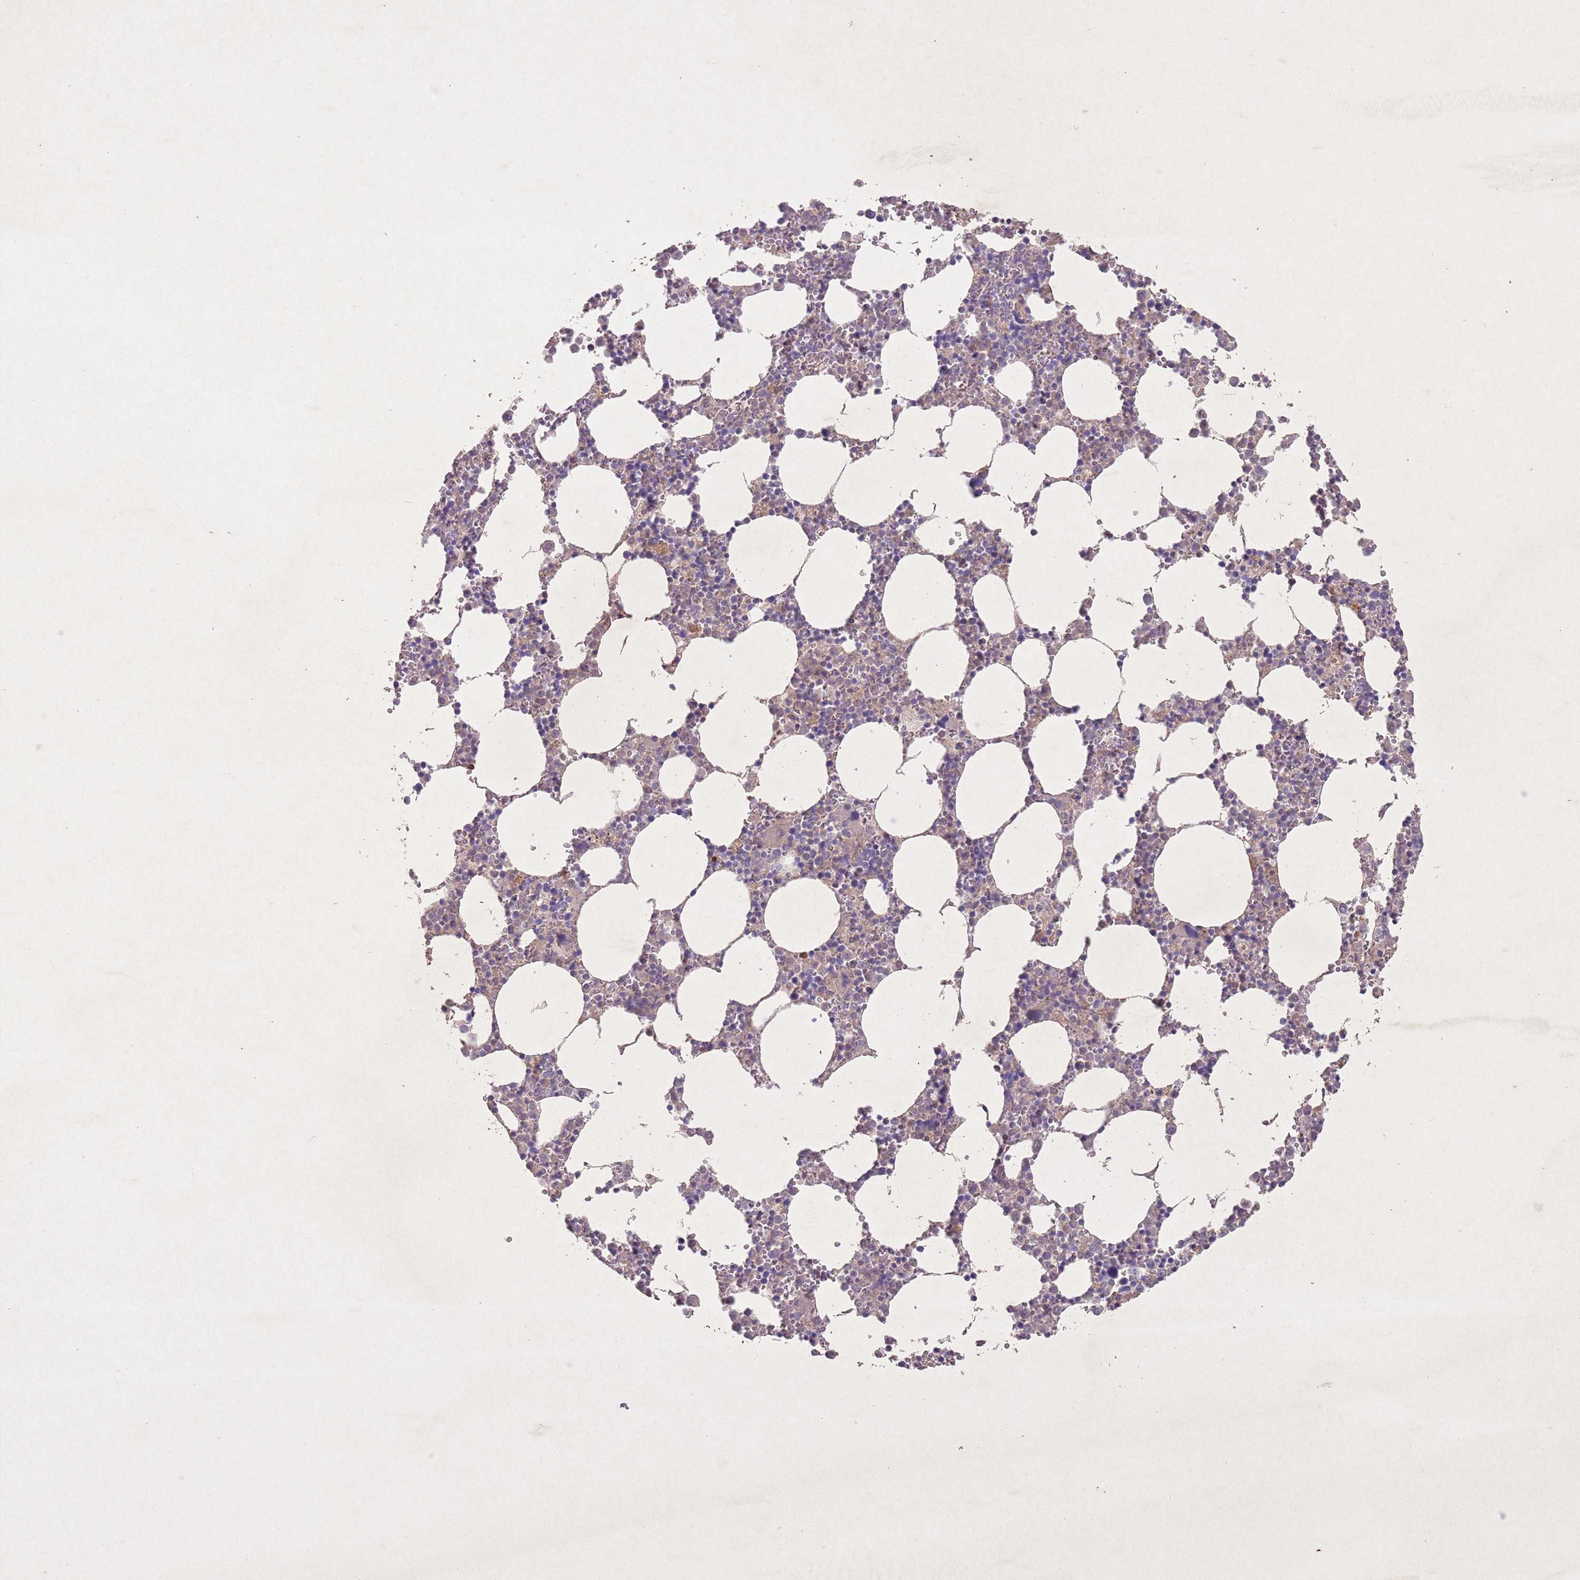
{"staining": {"intensity": "weak", "quantity": "<25%", "location": "cytoplasmic/membranous"}, "tissue": "bone marrow", "cell_type": "Hematopoietic cells", "image_type": "normal", "snomed": [{"axis": "morphology", "description": "Normal tissue, NOS"}, {"axis": "topography", "description": "Bone marrow"}], "caption": "Immunohistochemistry (IHC) histopathology image of benign bone marrow: bone marrow stained with DAB (3,3'-diaminobenzidine) reveals no significant protein expression in hematopoietic cells. The staining is performed using DAB brown chromogen with nuclei counter-stained in using hematoxylin.", "gene": "CCNI", "patient": {"sex": "female", "age": 64}}